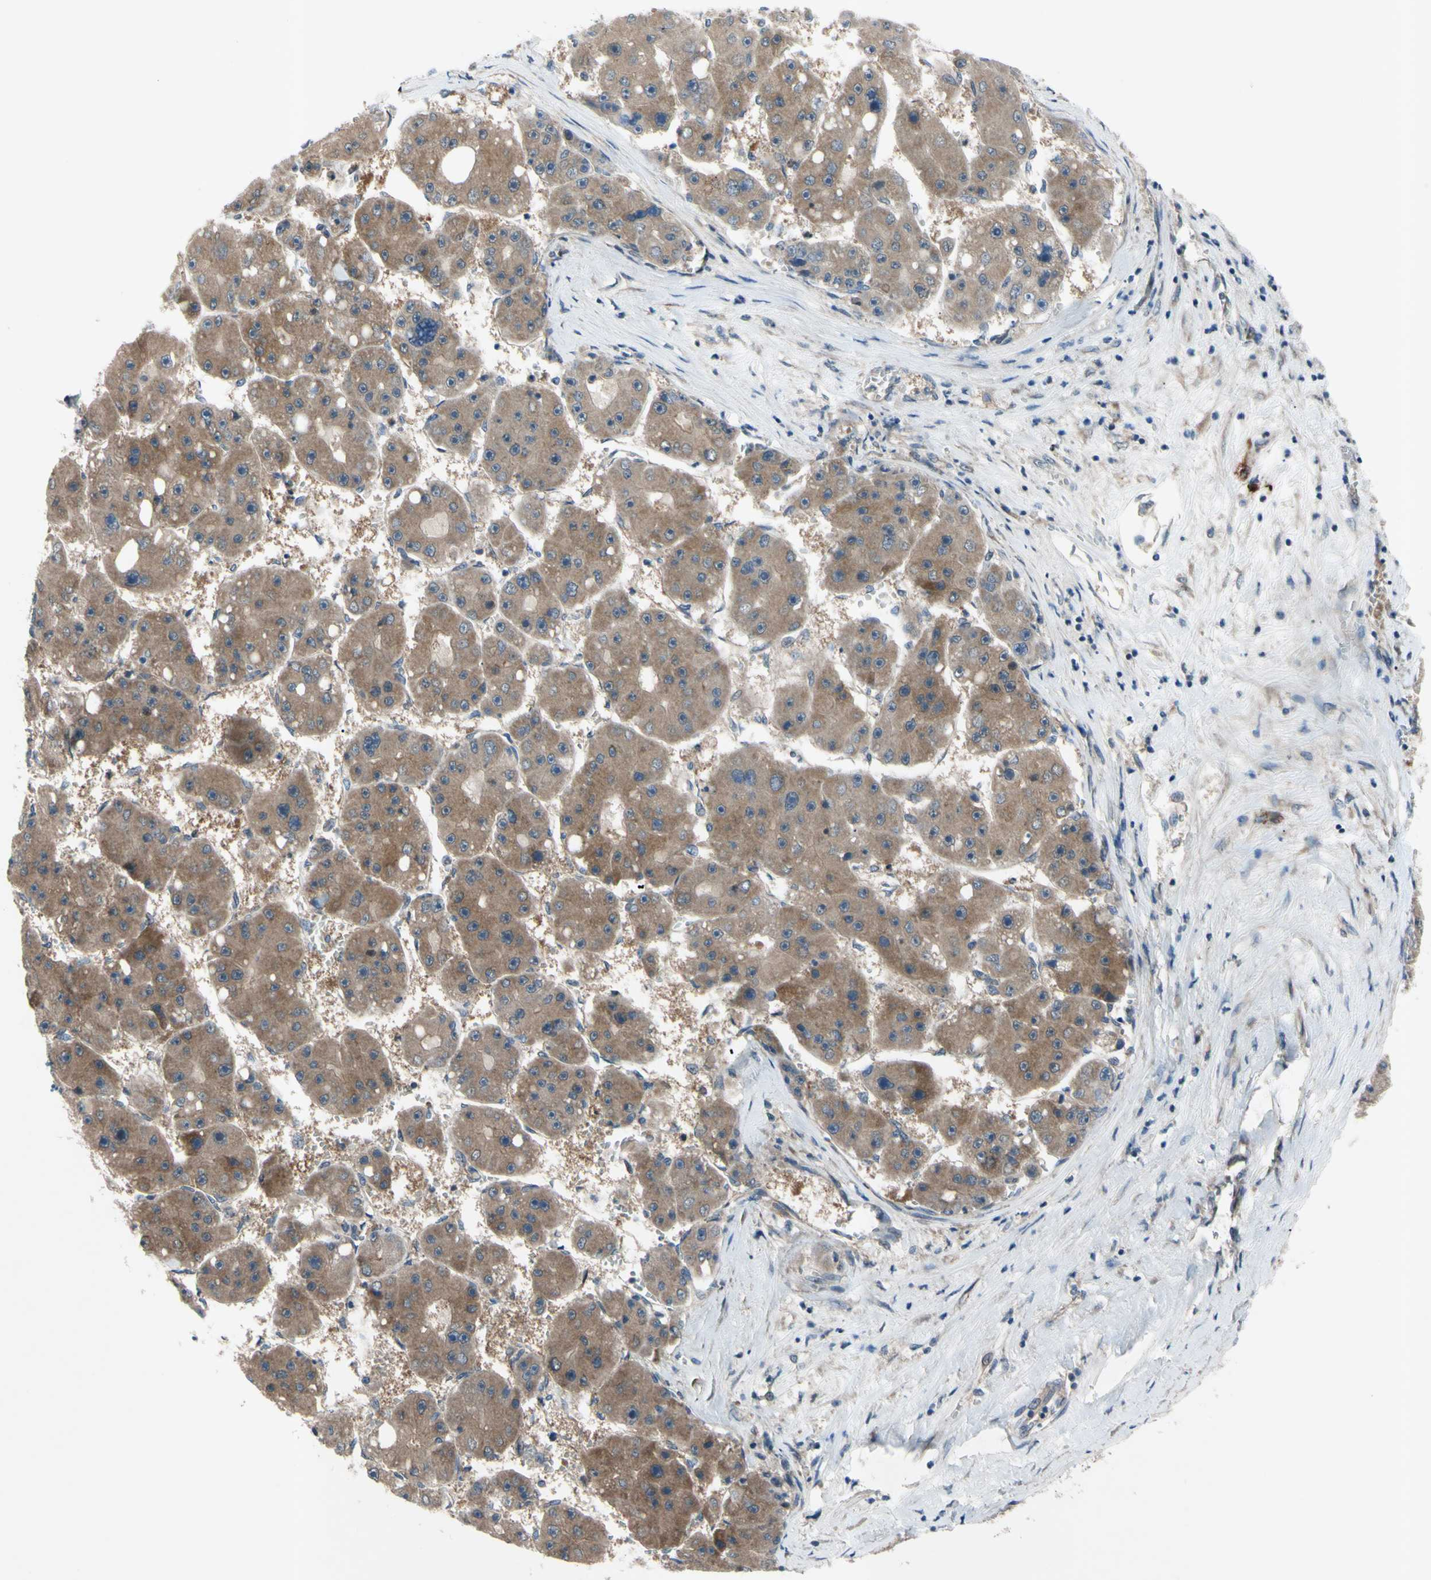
{"staining": {"intensity": "moderate", "quantity": ">75%", "location": "cytoplasmic/membranous"}, "tissue": "liver cancer", "cell_type": "Tumor cells", "image_type": "cancer", "snomed": [{"axis": "morphology", "description": "Carcinoma, Hepatocellular, NOS"}, {"axis": "topography", "description": "Liver"}], "caption": "The micrograph displays staining of liver cancer (hepatocellular carcinoma), revealing moderate cytoplasmic/membranous protein expression (brown color) within tumor cells. The staining is performed using DAB (3,3'-diaminobenzidine) brown chromogen to label protein expression. The nuclei are counter-stained blue using hematoxylin.", "gene": "SVIL", "patient": {"sex": "female", "age": 61}}